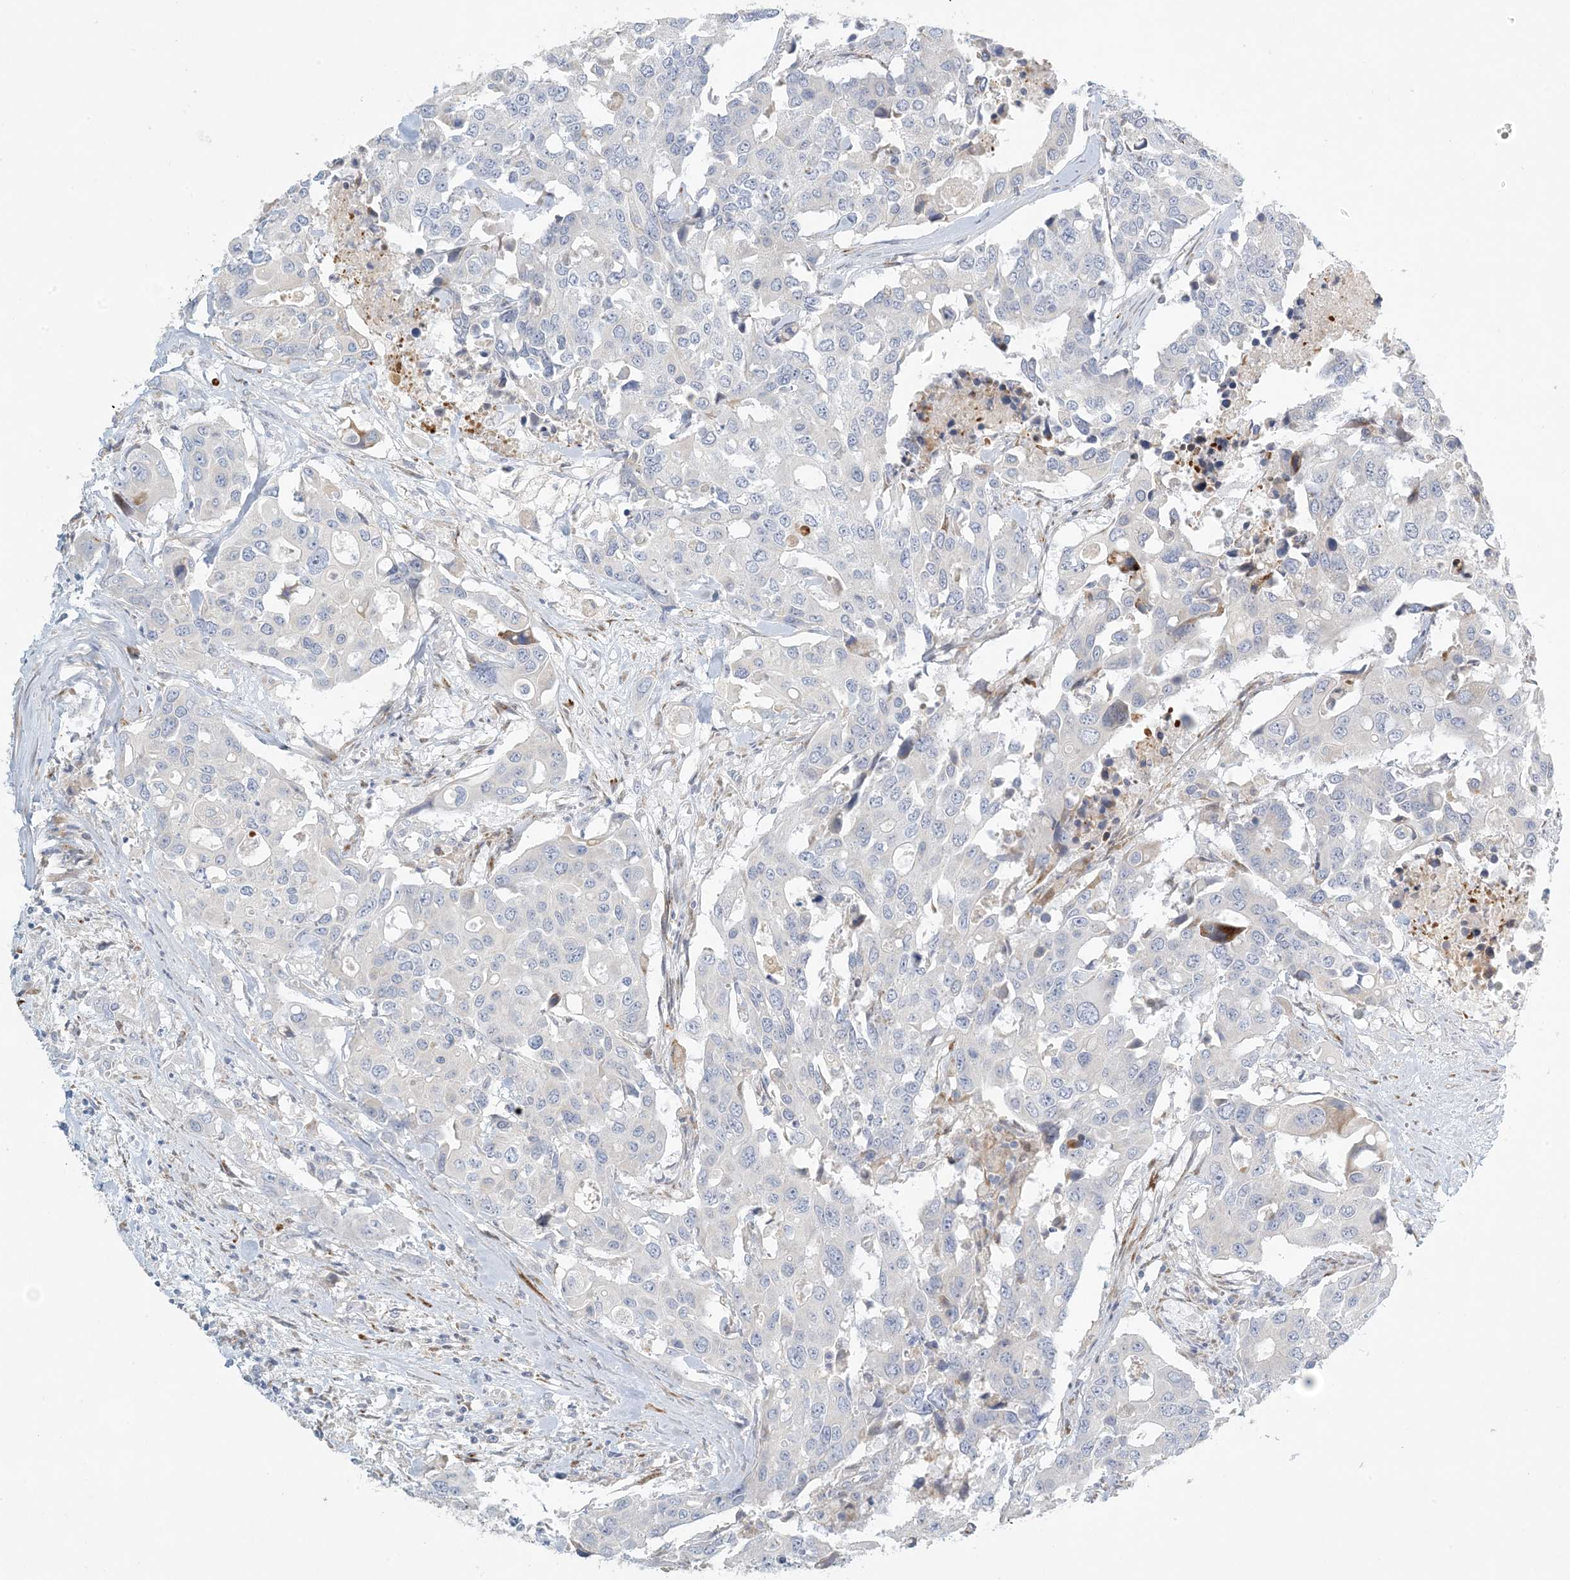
{"staining": {"intensity": "negative", "quantity": "none", "location": "none"}, "tissue": "colorectal cancer", "cell_type": "Tumor cells", "image_type": "cancer", "snomed": [{"axis": "morphology", "description": "Adenocarcinoma, NOS"}, {"axis": "topography", "description": "Colon"}], "caption": "Tumor cells are negative for protein expression in human colorectal cancer.", "gene": "ZNF385D", "patient": {"sex": "male", "age": 77}}